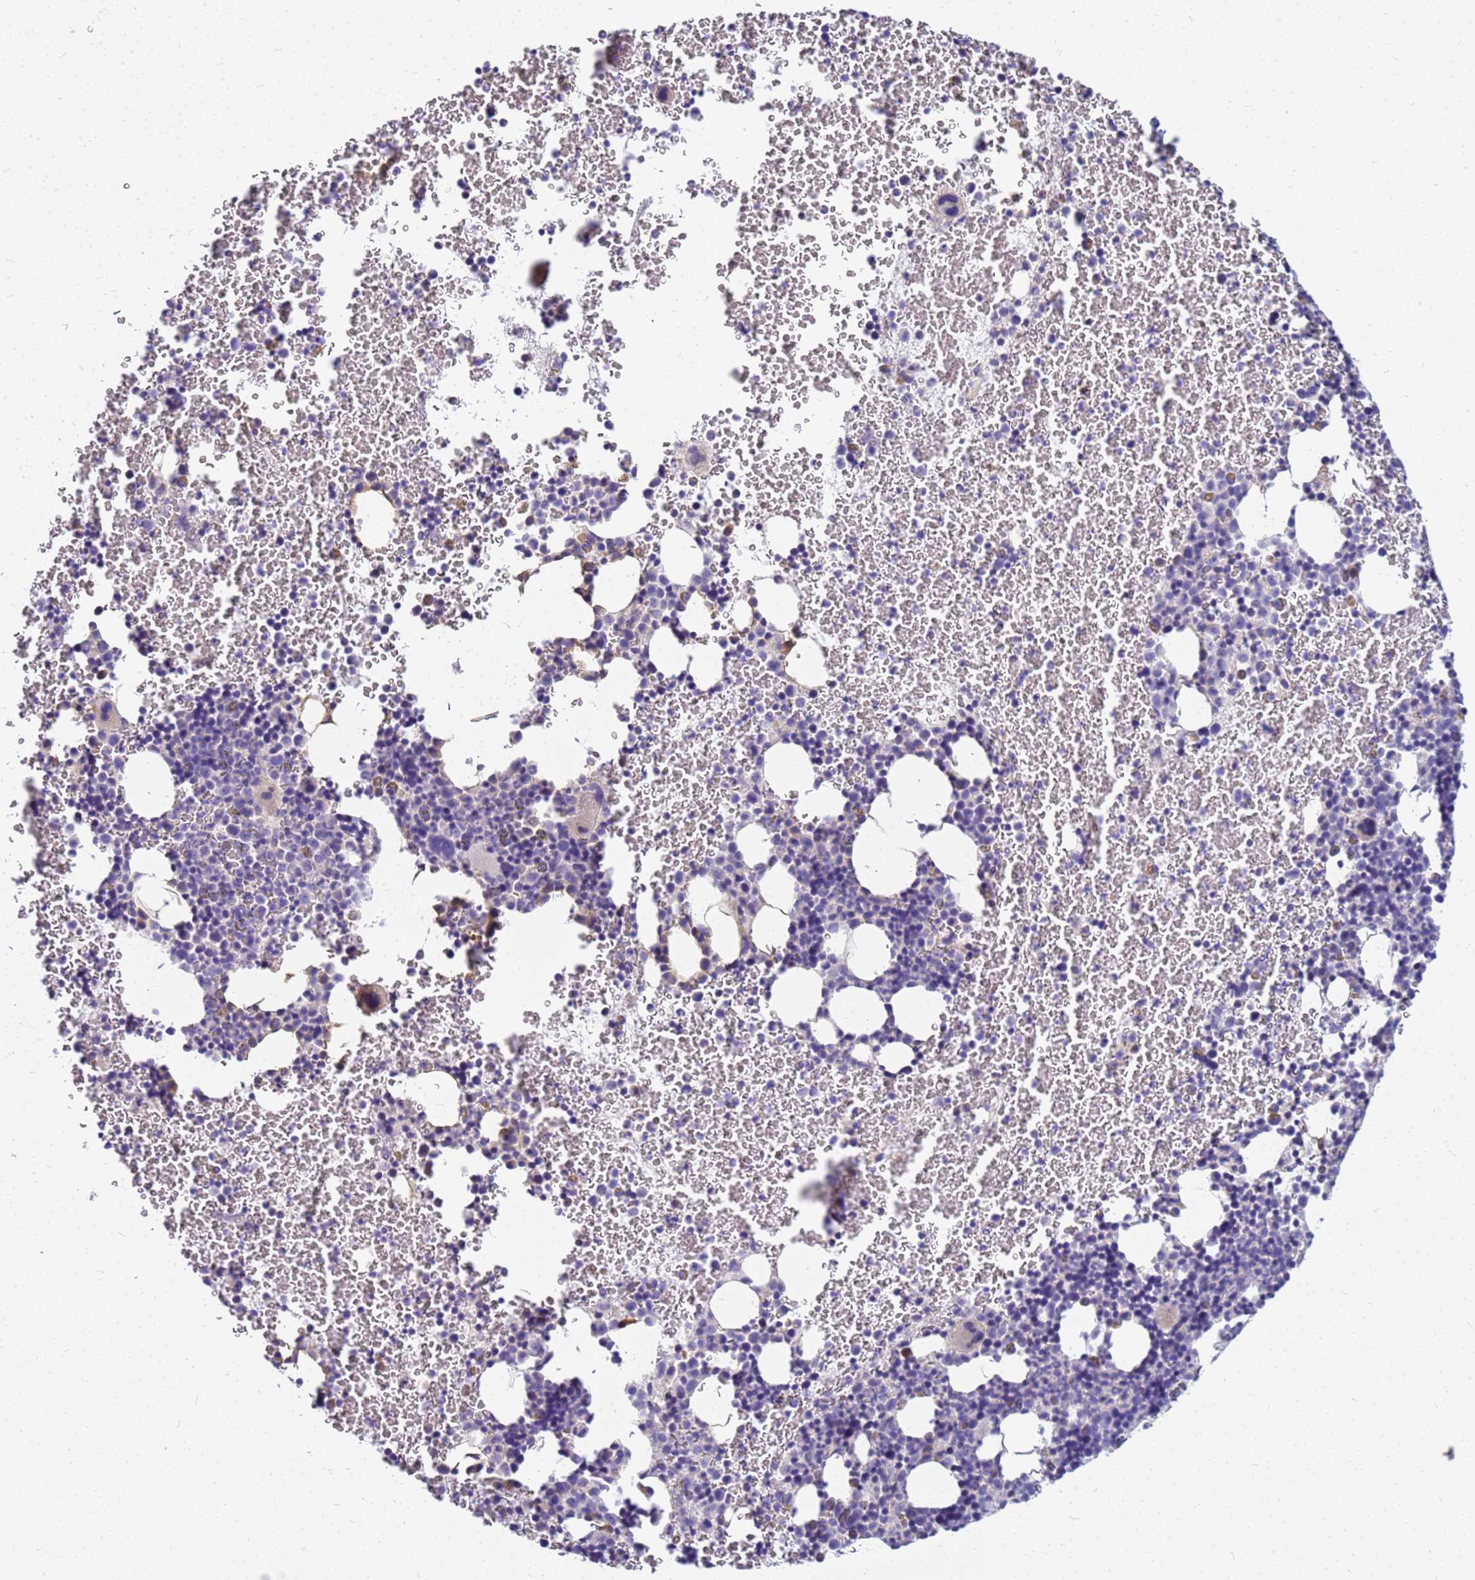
{"staining": {"intensity": "negative", "quantity": "none", "location": "none"}, "tissue": "bone marrow", "cell_type": "Hematopoietic cells", "image_type": "normal", "snomed": [{"axis": "morphology", "description": "Normal tissue, NOS"}, {"axis": "topography", "description": "Bone marrow"}], "caption": "Hematopoietic cells are negative for protein expression in unremarkable human bone marrow. (DAB (3,3'-diaminobenzidine) immunohistochemistry visualized using brightfield microscopy, high magnification).", "gene": "DPRX", "patient": {"sex": "male", "age": 11}}